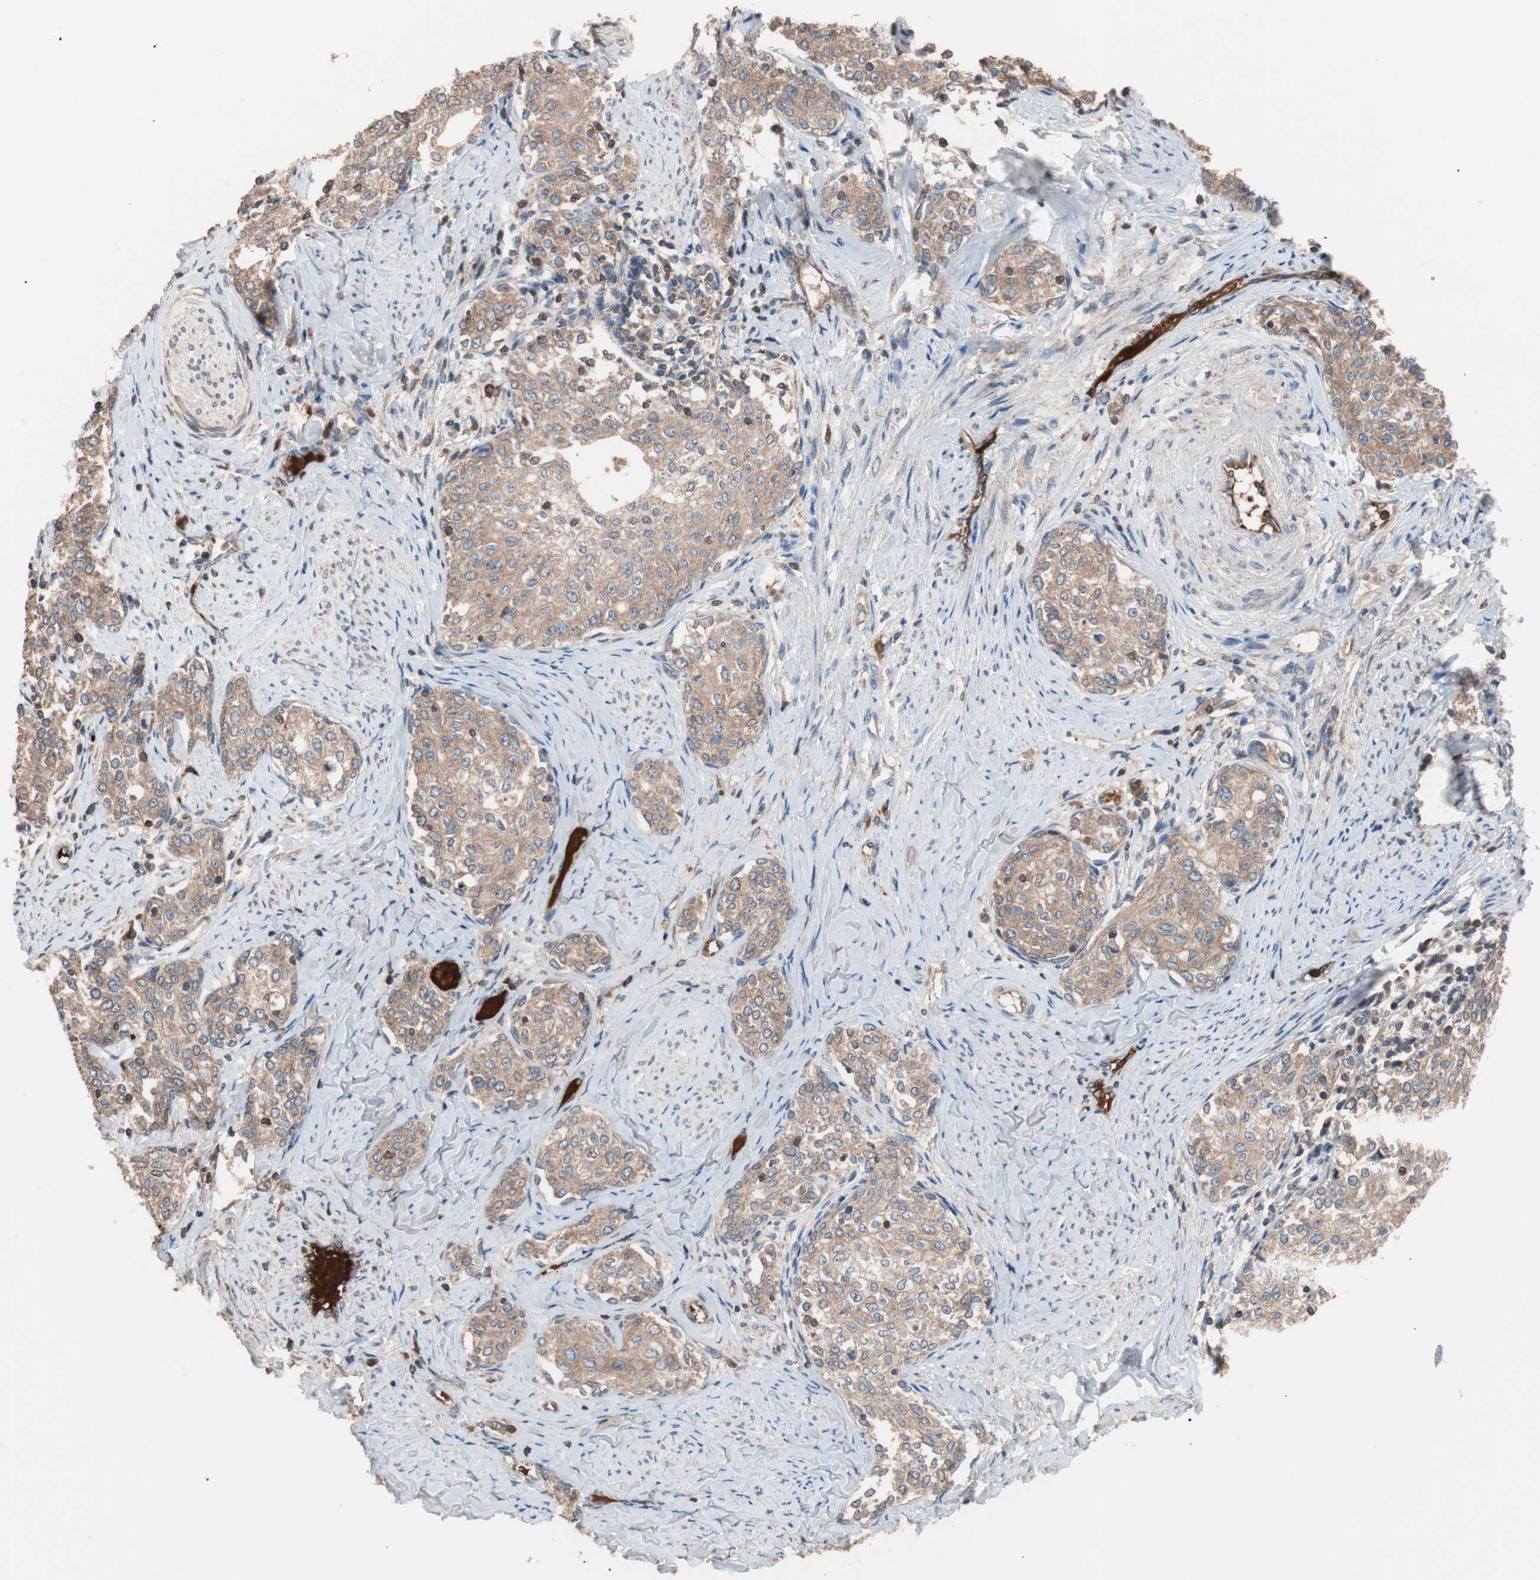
{"staining": {"intensity": "moderate", "quantity": ">75%", "location": "cytoplasmic/membranous"}, "tissue": "cervical cancer", "cell_type": "Tumor cells", "image_type": "cancer", "snomed": [{"axis": "morphology", "description": "Squamous cell carcinoma, NOS"}, {"axis": "morphology", "description": "Adenocarcinoma, NOS"}, {"axis": "topography", "description": "Cervix"}], "caption": "A medium amount of moderate cytoplasmic/membranous expression is seen in about >75% of tumor cells in cervical cancer tissue. The staining was performed using DAB (3,3'-diaminobenzidine) to visualize the protein expression in brown, while the nuclei were stained in blue with hematoxylin (Magnification: 20x).", "gene": "GLYCTK", "patient": {"sex": "female", "age": 52}}